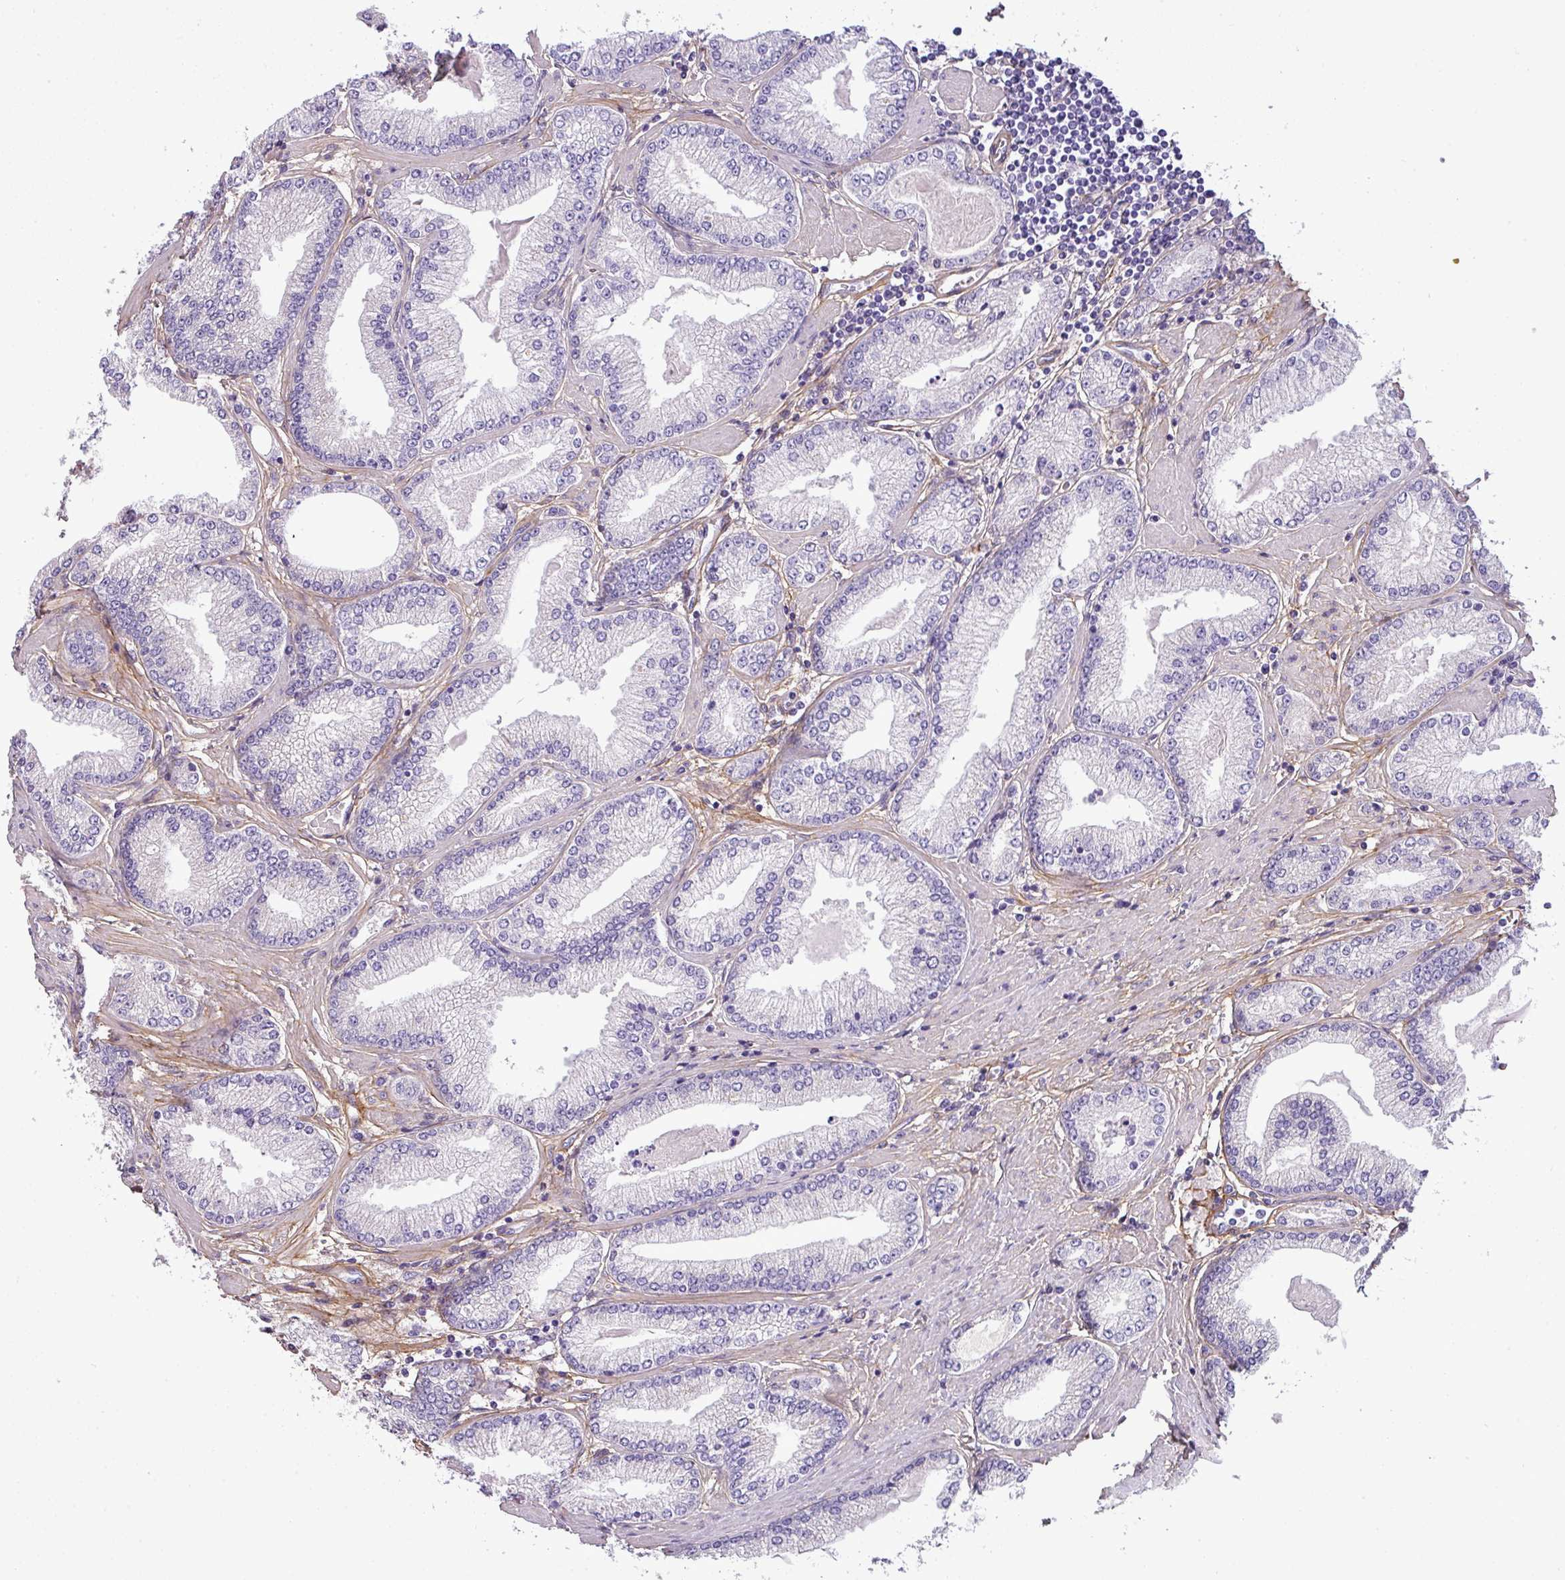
{"staining": {"intensity": "negative", "quantity": "none", "location": "none"}, "tissue": "prostate cancer", "cell_type": "Tumor cells", "image_type": "cancer", "snomed": [{"axis": "morphology", "description": "Adenocarcinoma, High grade"}, {"axis": "topography", "description": "Prostate"}], "caption": "Adenocarcinoma (high-grade) (prostate) was stained to show a protein in brown. There is no significant expression in tumor cells.", "gene": "PARD6G", "patient": {"sex": "male", "age": 66}}